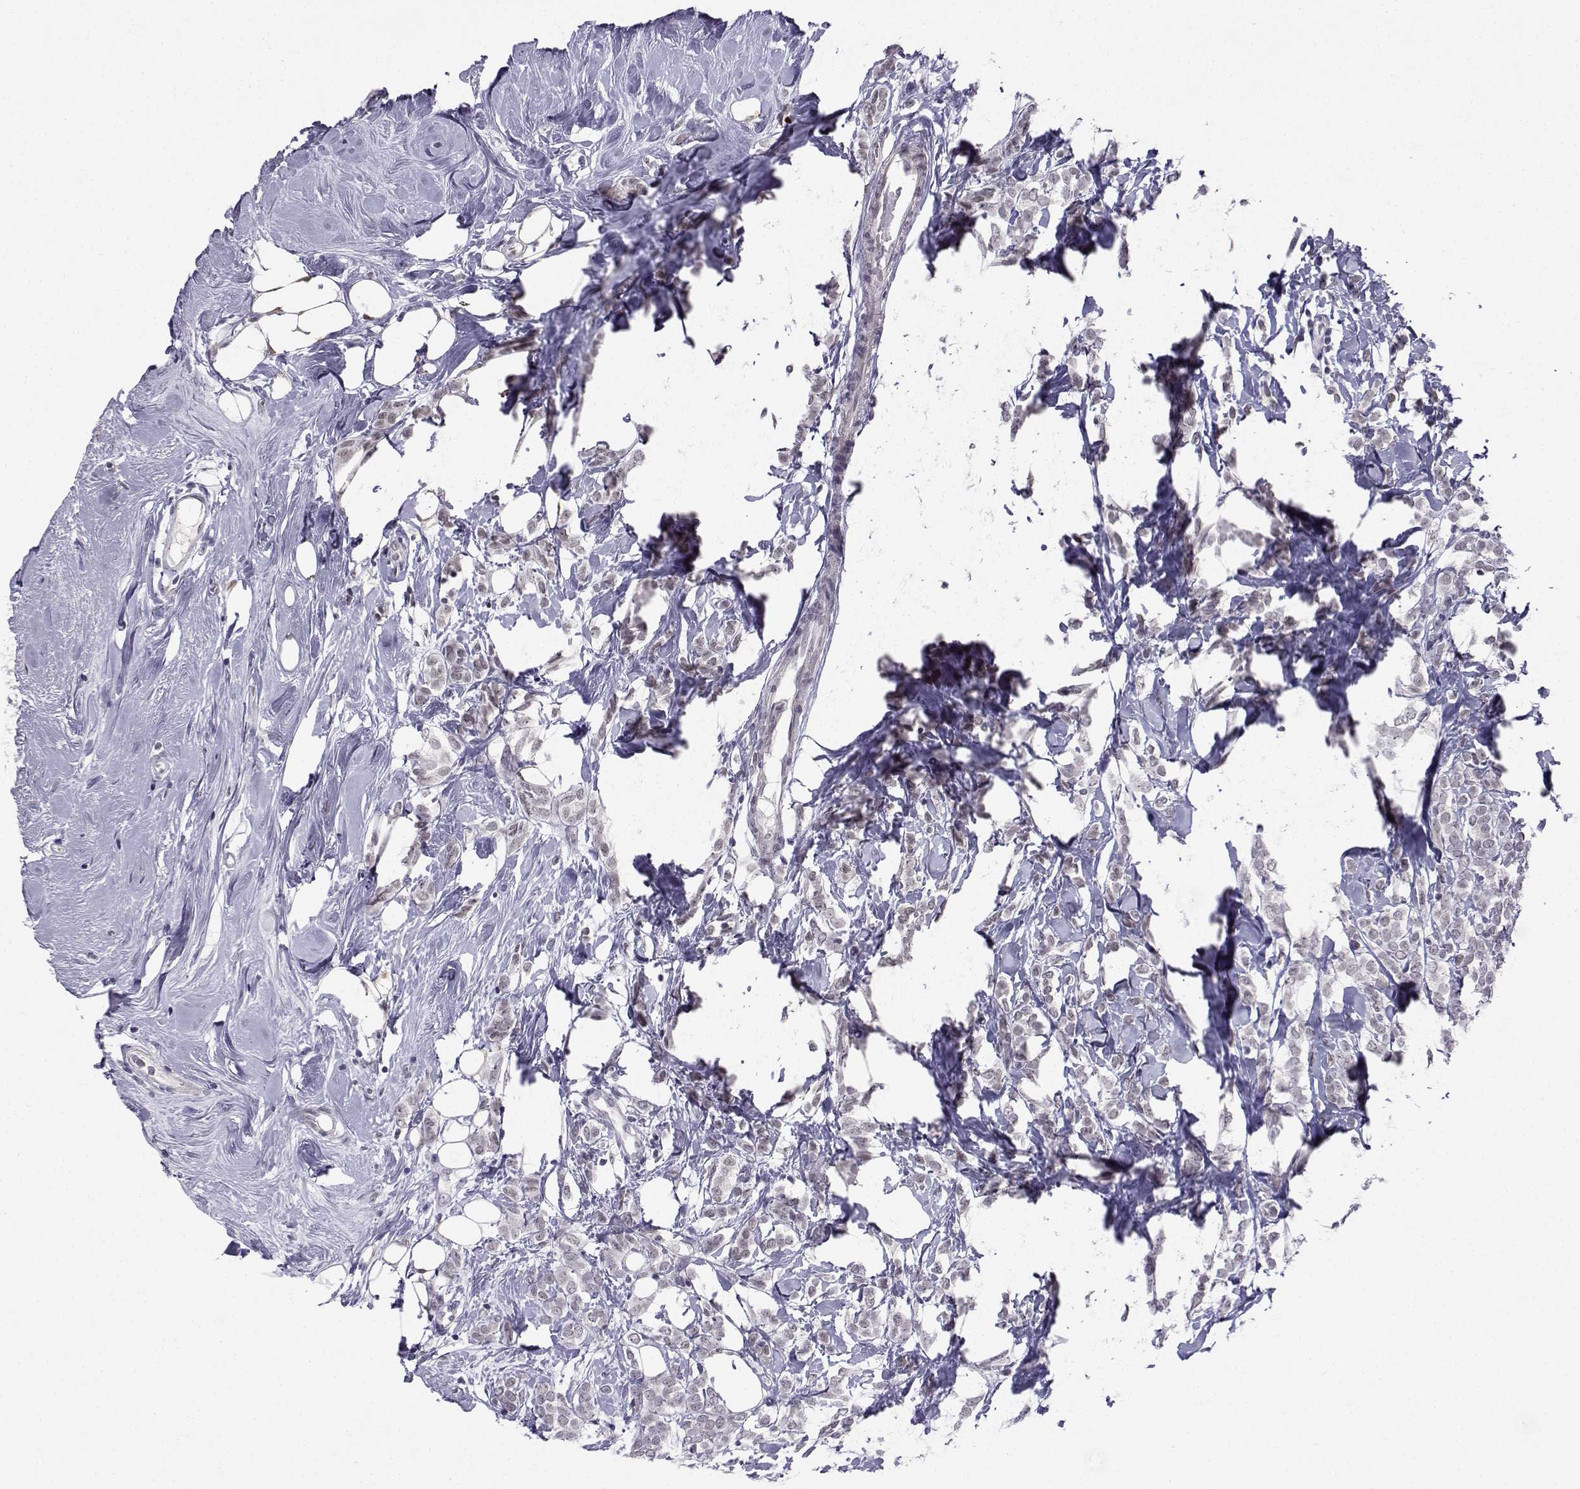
{"staining": {"intensity": "negative", "quantity": "none", "location": "none"}, "tissue": "breast cancer", "cell_type": "Tumor cells", "image_type": "cancer", "snomed": [{"axis": "morphology", "description": "Lobular carcinoma"}, {"axis": "topography", "description": "Breast"}], "caption": "Micrograph shows no significant protein staining in tumor cells of breast cancer (lobular carcinoma).", "gene": "MED26", "patient": {"sex": "female", "age": 49}}